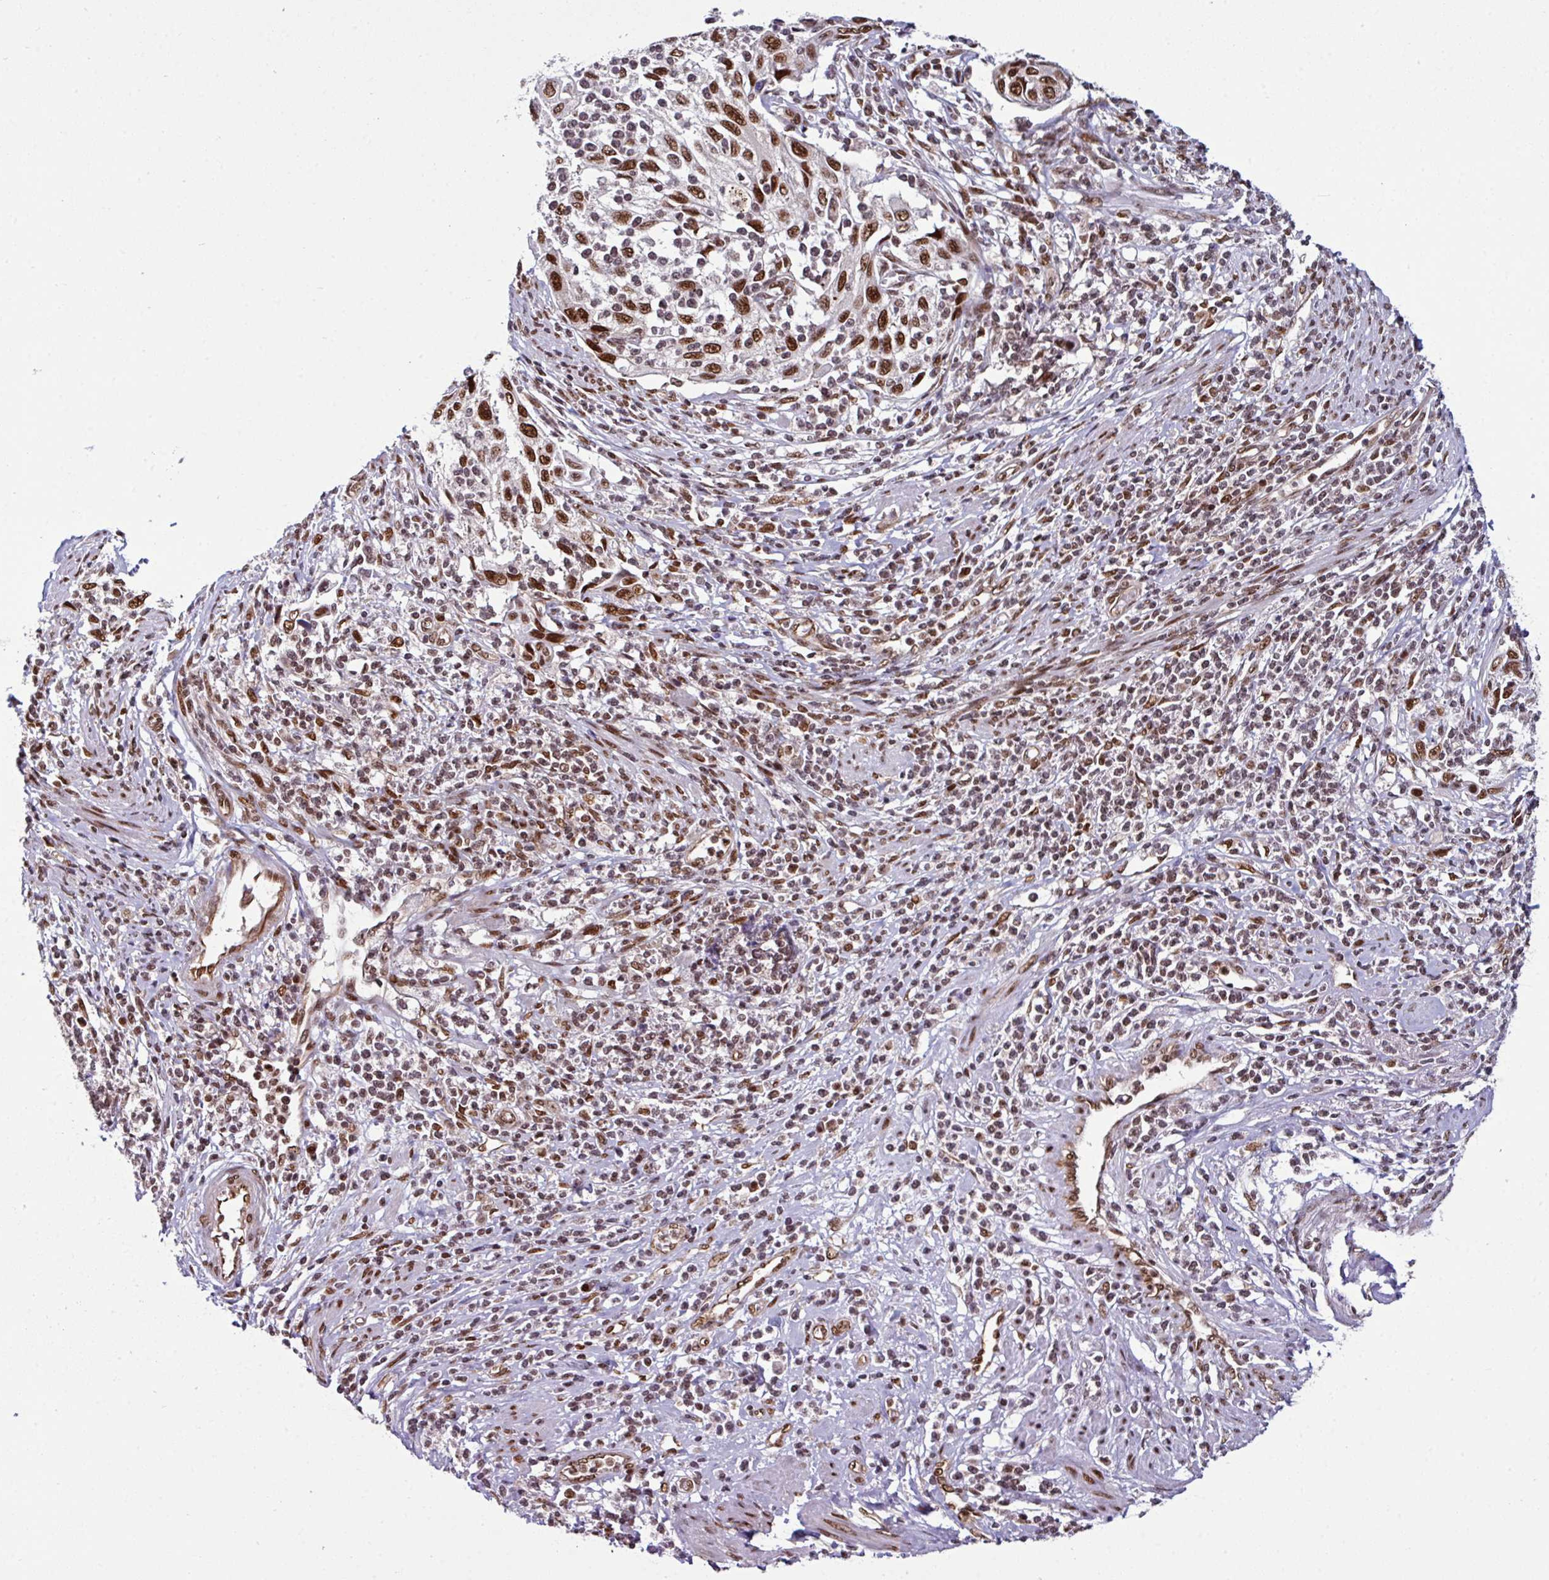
{"staining": {"intensity": "strong", "quantity": ">75%", "location": "nuclear"}, "tissue": "cervical cancer", "cell_type": "Tumor cells", "image_type": "cancer", "snomed": [{"axis": "morphology", "description": "Squamous cell carcinoma, NOS"}, {"axis": "topography", "description": "Cervix"}], "caption": "This photomicrograph shows cervical squamous cell carcinoma stained with immunohistochemistry to label a protein in brown. The nuclear of tumor cells show strong positivity for the protein. Nuclei are counter-stained blue.", "gene": "MORF4L2", "patient": {"sex": "female", "age": 70}}